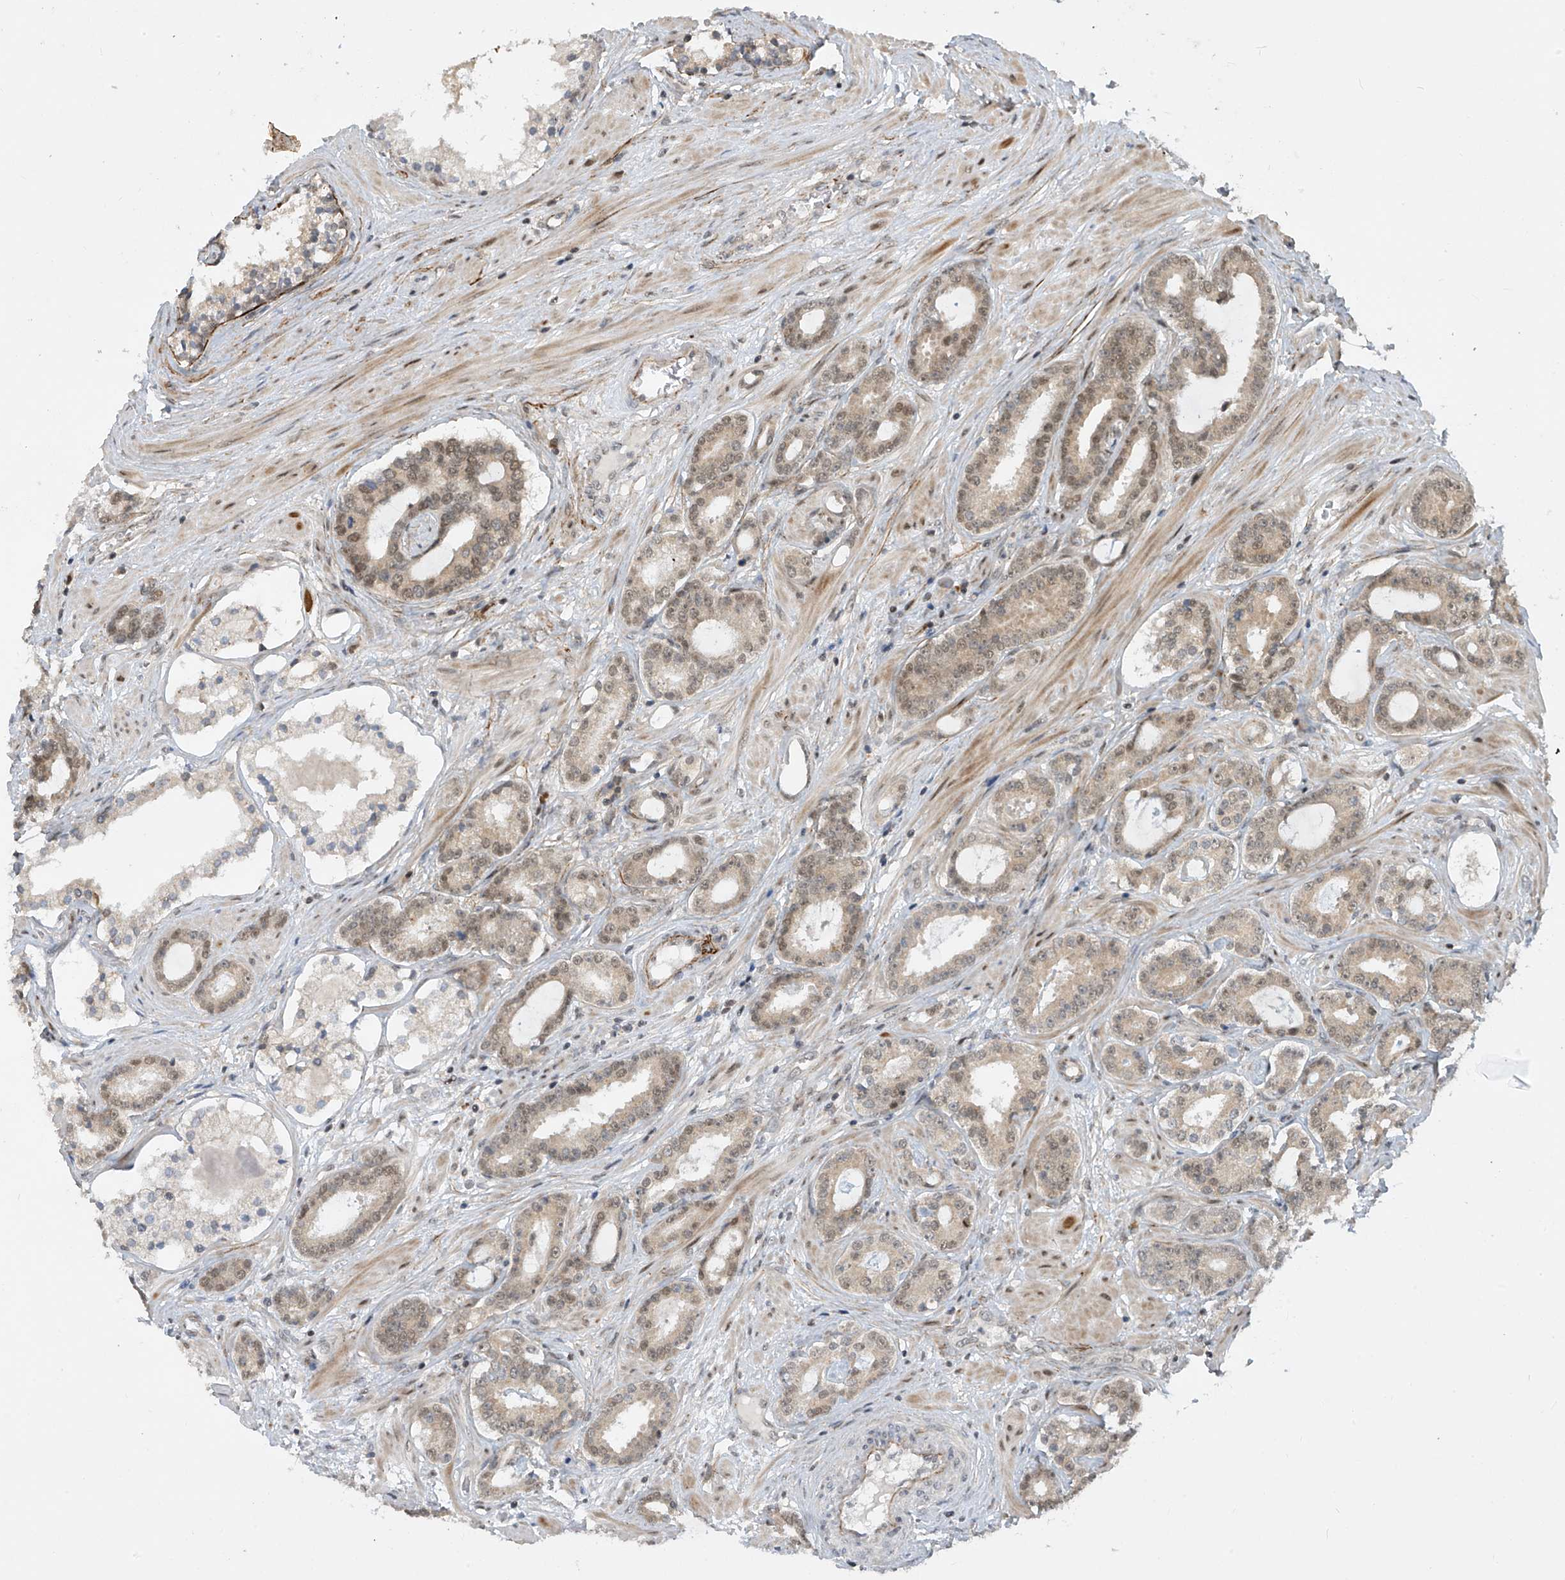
{"staining": {"intensity": "weak", "quantity": ">75%", "location": "cytoplasmic/membranous,nuclear"}, "tissue": "prostate cancer", "cell_type": "Tumor cells", "image_type": "cancer", "snomed": [{"axis": "morphology", "description": "Adenocarcinoma, High grade"}, {"axis": "topography", "description": "Prostate"}], "caption": "Immunohistochemistry staining of high-grade adenocarcinoma (prostate), which reveals low levels of weak cytoplasmic/membranous and nuclear staining in about >75% of tumor cells indicating weak cytoplasmic/membranous and nuclear protein staining. The staining was performed using DAB (brown) for protein detection and nuclei were counterstained in hematoxylin (blue).", "gene": "LAGE3", "patient": {"sex": "male", "age": 58}}